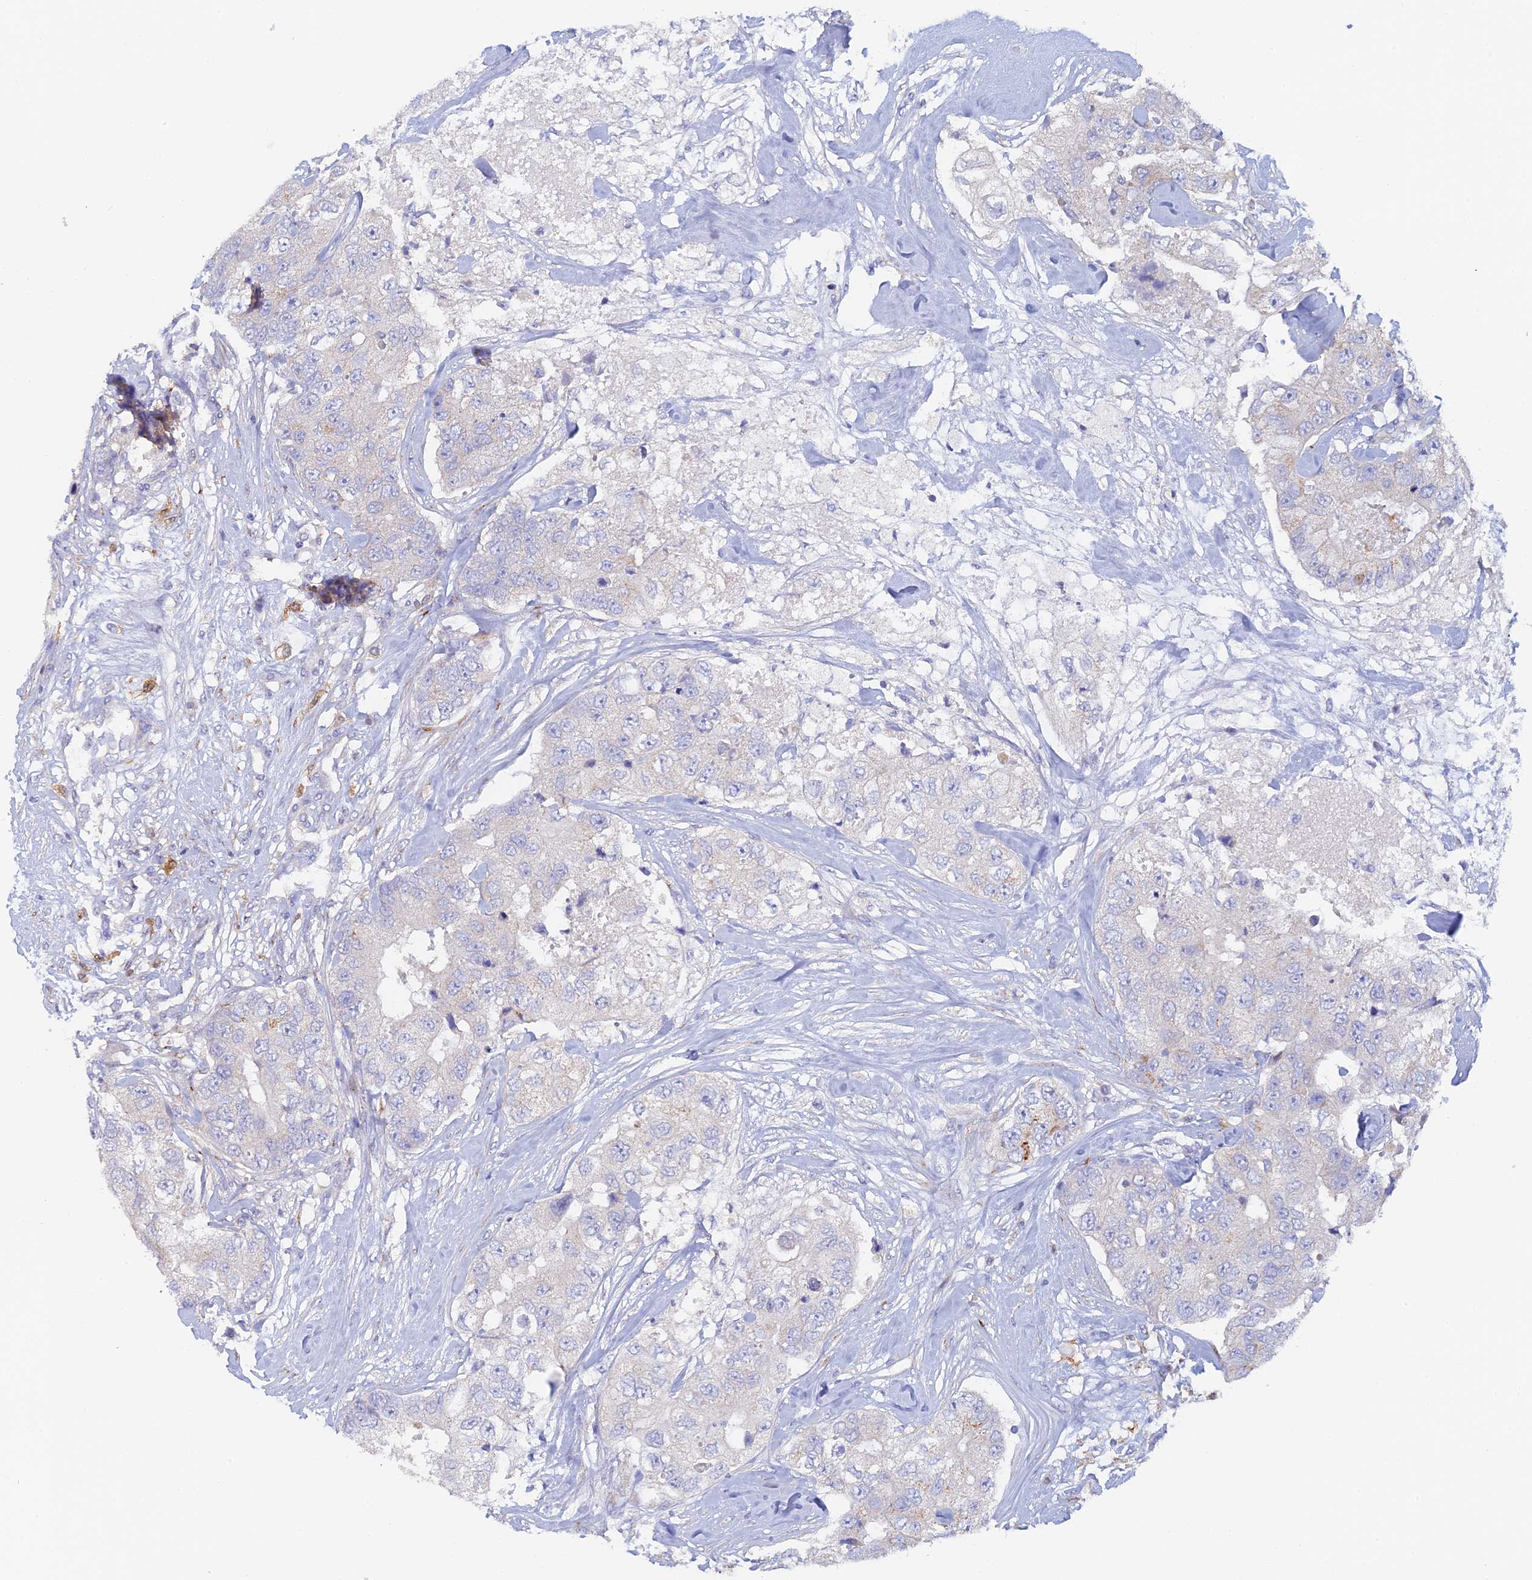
{"staining": {"intensity": "negative", "quantity": "none", "location": "none"}, "tissue": "breast cancer", "cell_type": "Tumor cells", "image_type": "cancer", "snomed": [{"axis": "morphology", "description": "Duct carcinoma"}, {"axis": "topography", "description": "Breast"}], "caption": "IHC histopathology image of neoplastic tissue: breast invasive ductal carcinoma stained with DAB demonstrates no significant protein positivity in tumor cells.", "gene": "SLC24A3", "patient": {"sex": "female", "age": 62}}